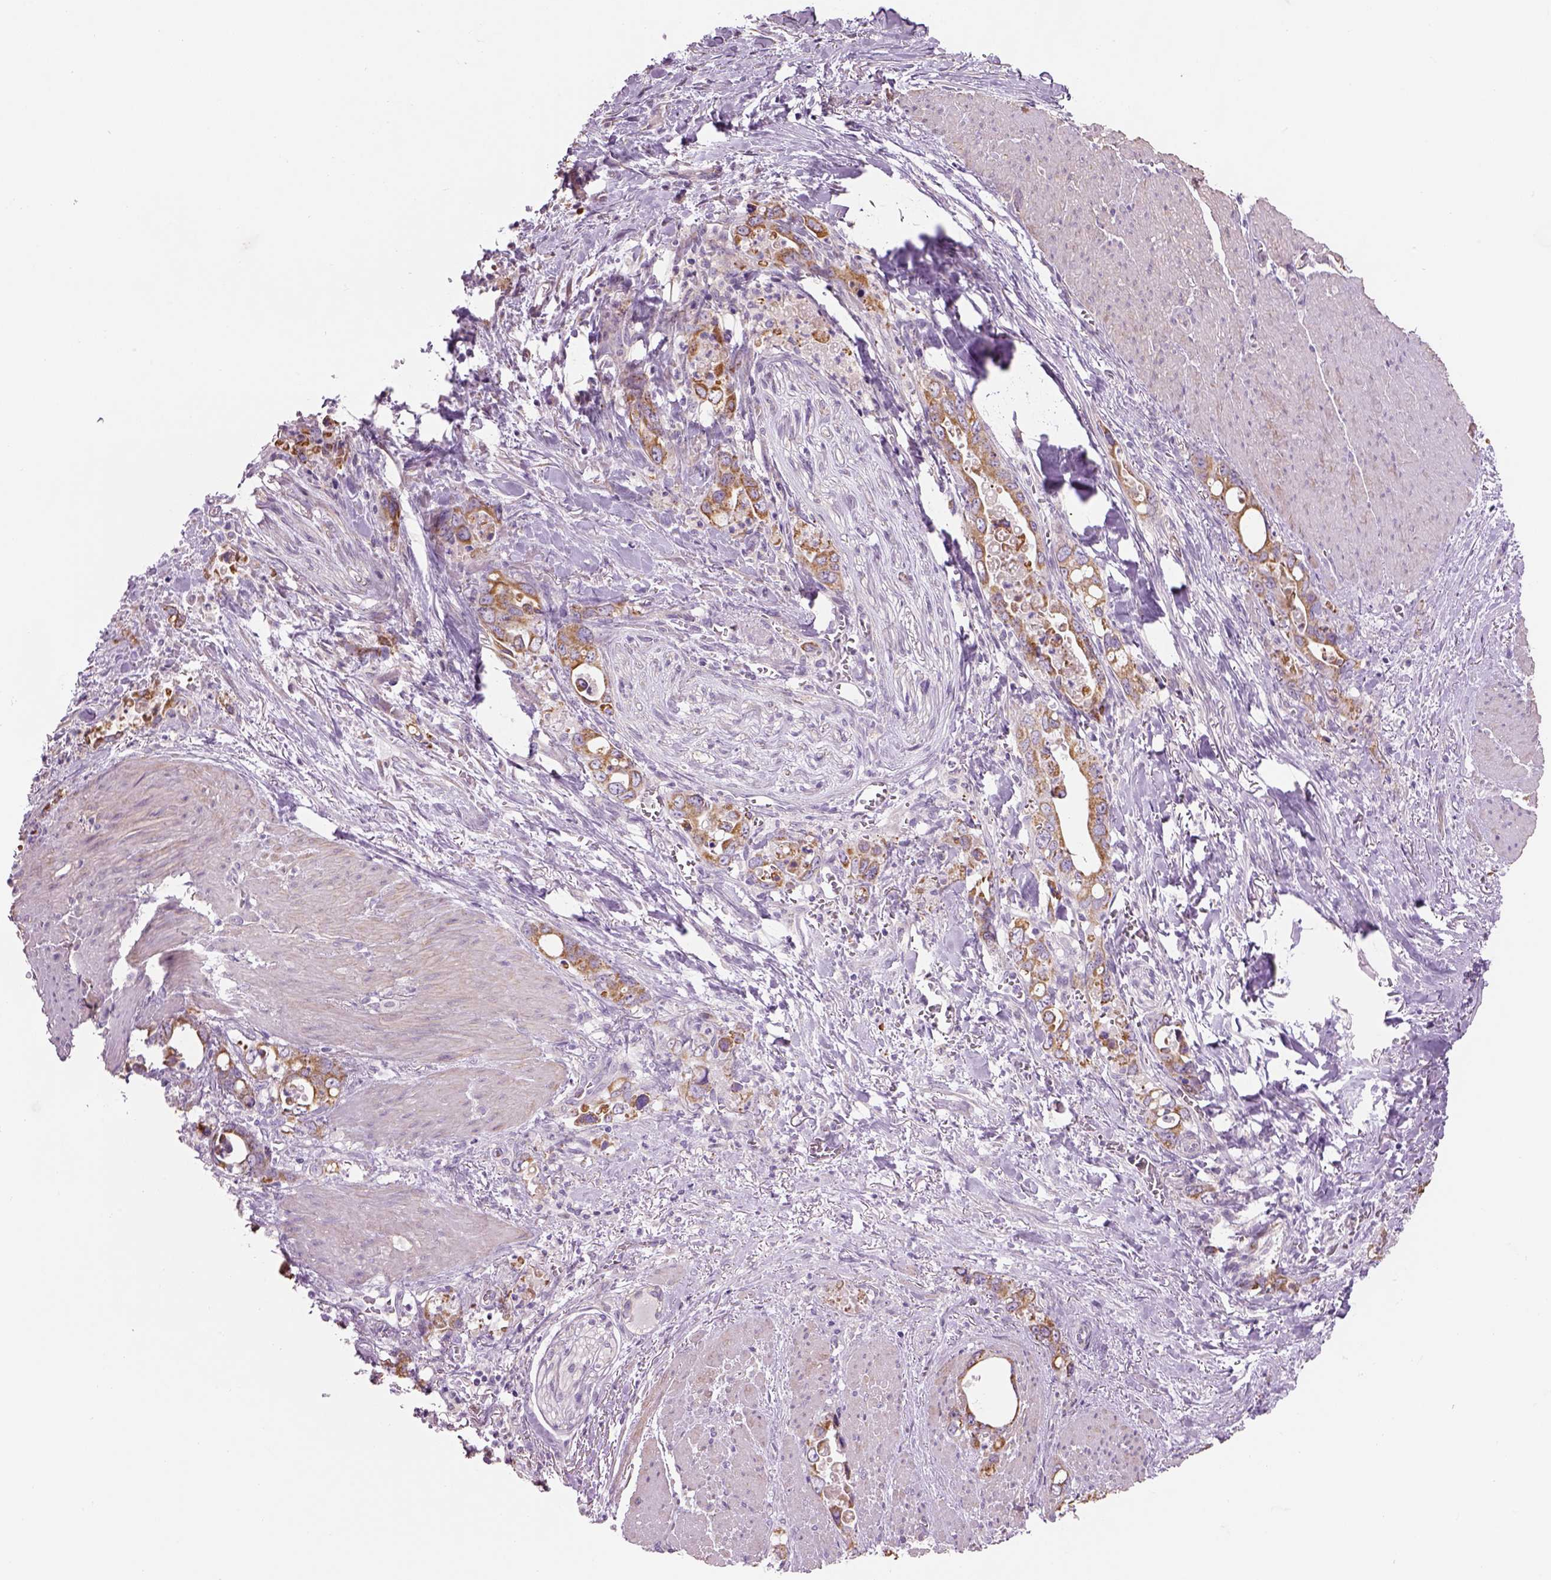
{"staining": {"intensity": "moderate", "quantity": "25%-75%", "location": "cytoplasmic/membranous"}, "tissue": "stomach cancer", "cell_type": "Tumor cells", "image_type": "cancer", "snomed": [{"axis": "morphology", "description": "Normal tissue, NOS"}, {"axis": "morphology", "description": "Adenocarcinoma, NOS"}, {"axis": "topography", "description": "Esophagus"}, {"axis": "topography", "description": "Stomach, upper"}], "caption": "A photomicrograph showing moderate cytoplasmic/membranous expression in about 25%-75% of tumor cells in stomach adenocarcinoma, as visualized by brown immunohistochemical staining.", "gene": "IFT52", "patient": {"sex": "male", "age": 74}}